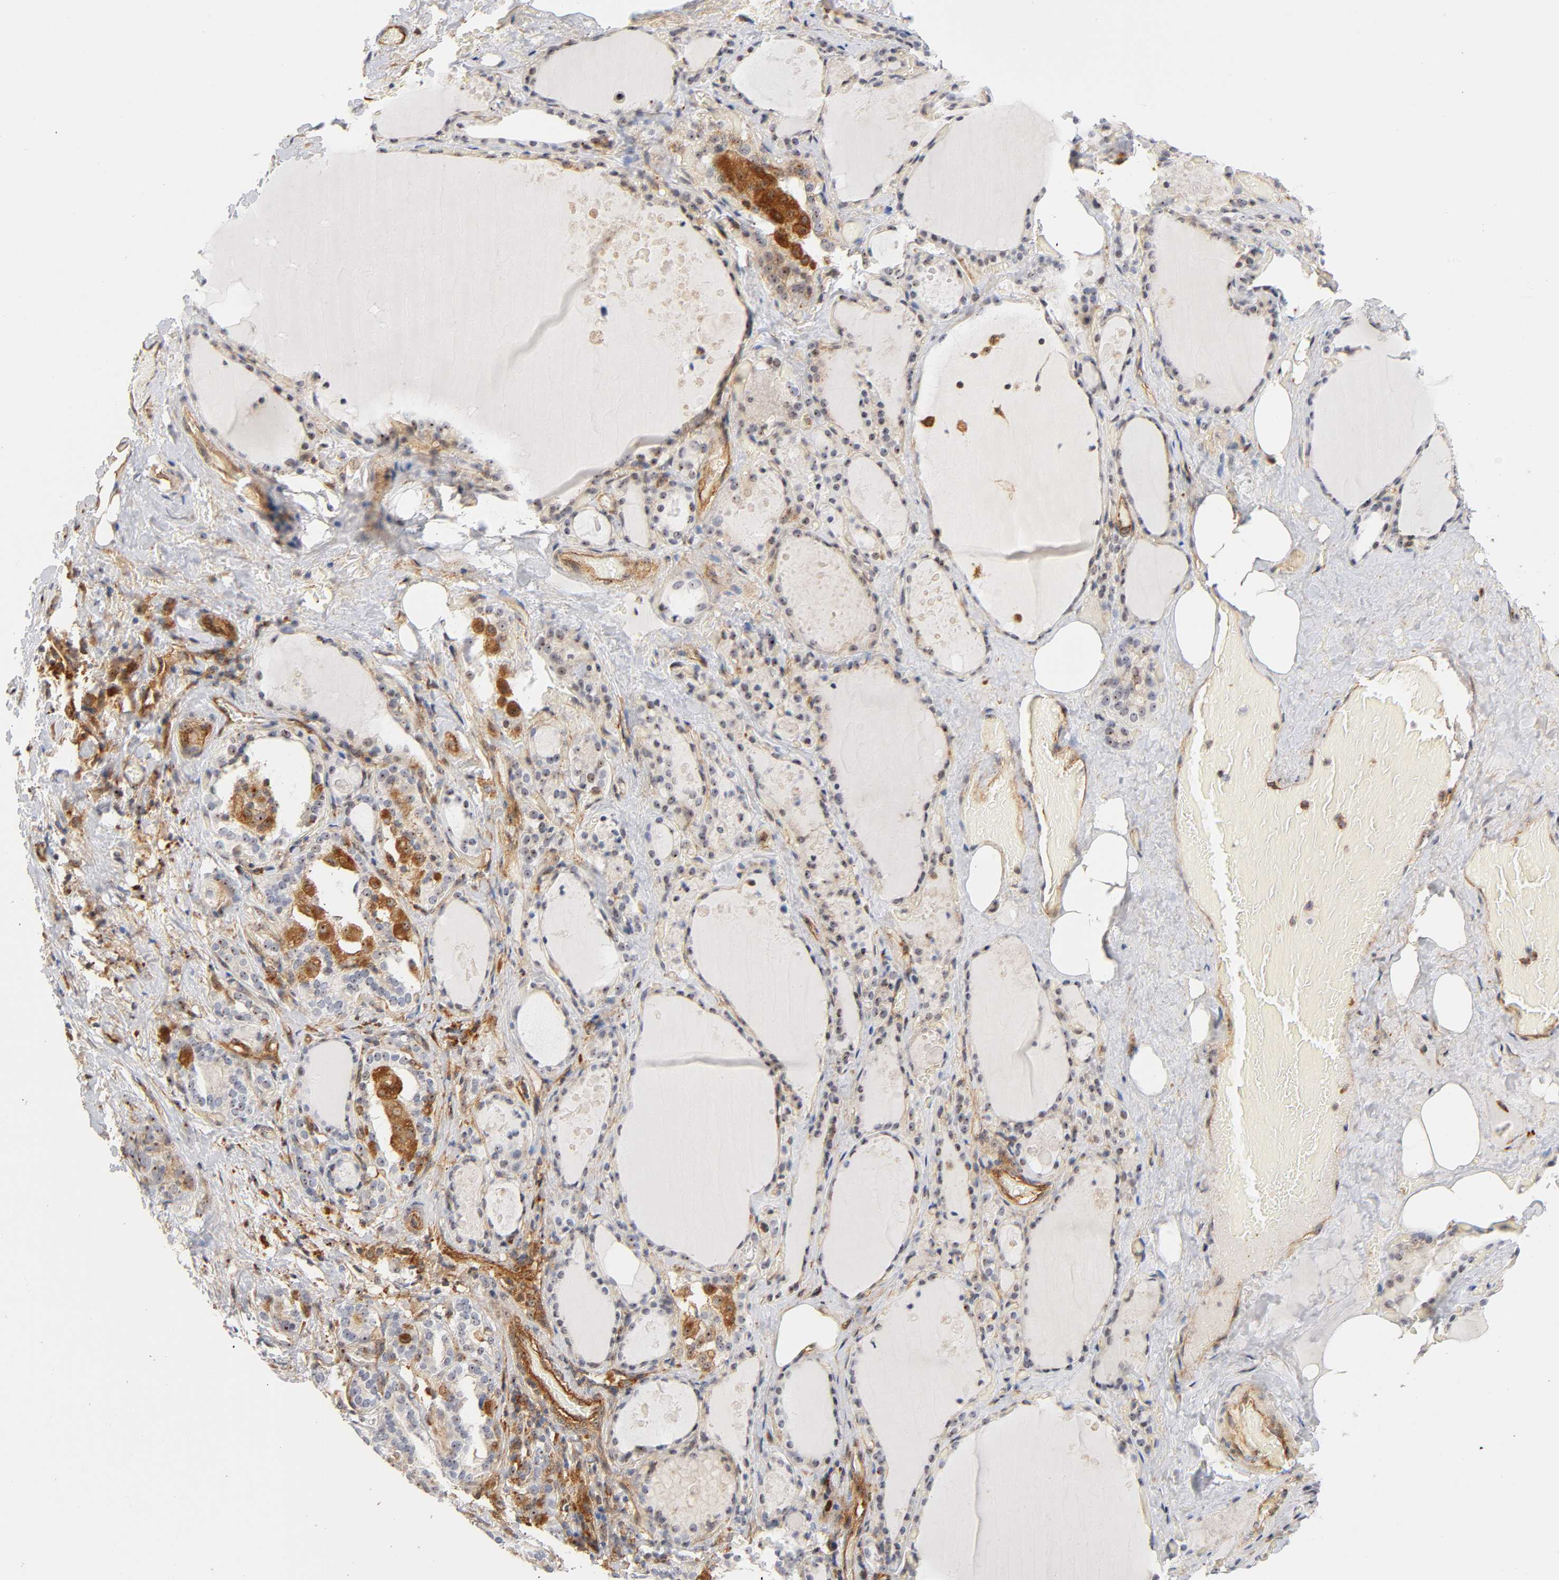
{"staining": {"intensity": "moderate", "quantity": ">75%", "location": "cytoplasmic/membranous,nuclear"}, "tissue": "thyroid gland", "cell_type": "Glandular cells", "image_type": "normal", "snomed": [{"axis": "morphology", "description": "Normal tissue, NOS"}, {"axis": "topography", "description": "Thyroid gland"}], "caption": "Glandular cells reveal medium levels of moderate cytoplasmic/membranous,nuclear expression in about >75% of cells in normal thyroid gland. Nuclei are stained in blue.", "gene": "PLD1", "patient": {"sex": "male", "age": 61}}